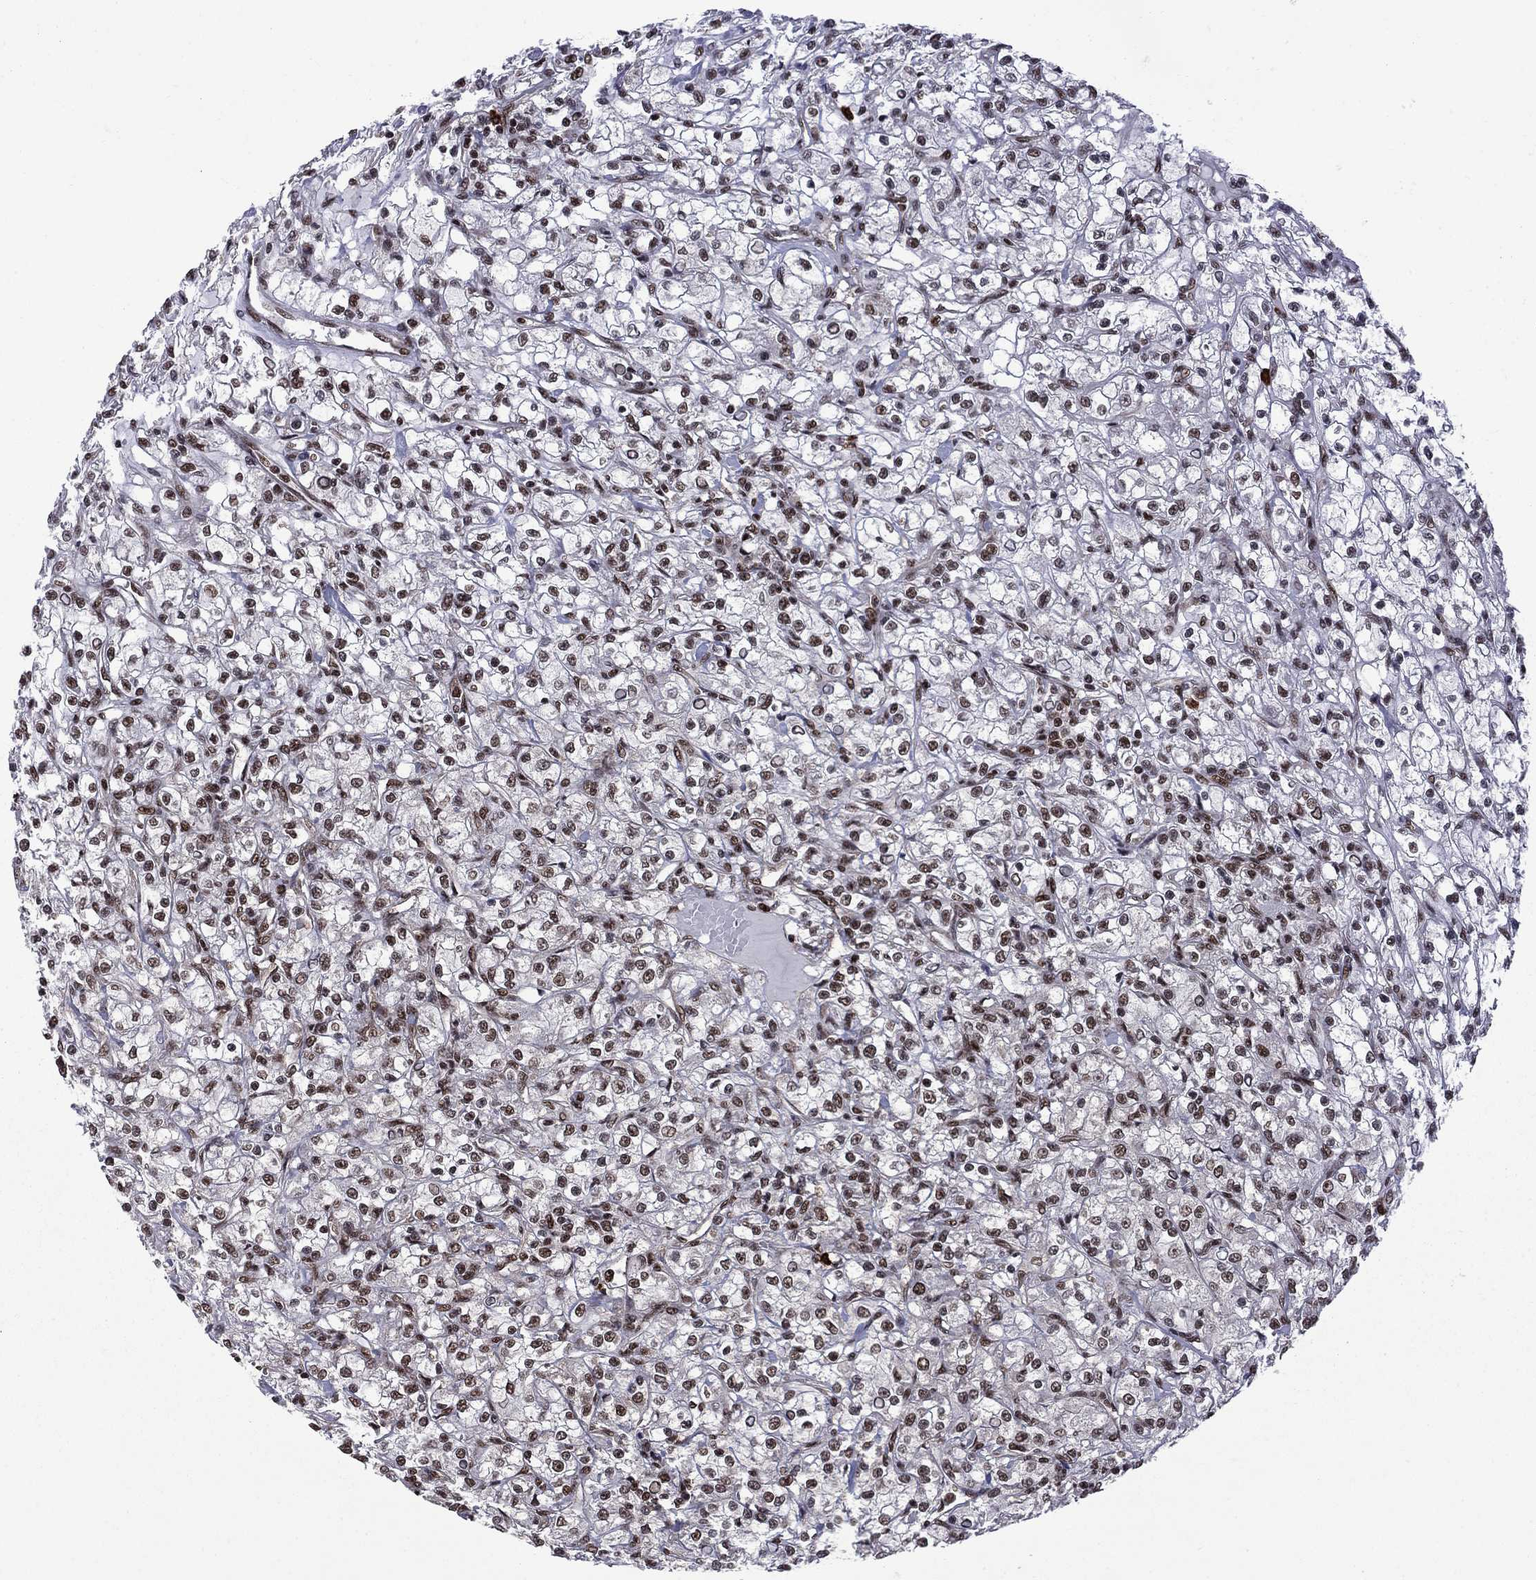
{"staining": {"intensity": "strong", "quantity": ">75%", "location": "nuclear"}, "tissue": "renal cancer", "cell_type": "Tumor cells", "image_type": "cancer", "snomed": [{"axis": "morphology", "description": "Adenocarcinoma, NOS"}, {"axis": "topography", "description": "Kidney"}], "caption": "This photomicrograph shows IHC staining of human renal cancer, with high strong nuclear staining in about >75% of tumor cells.", "gene": "MED25", "patient": {"sex": "female", "age": 59}}